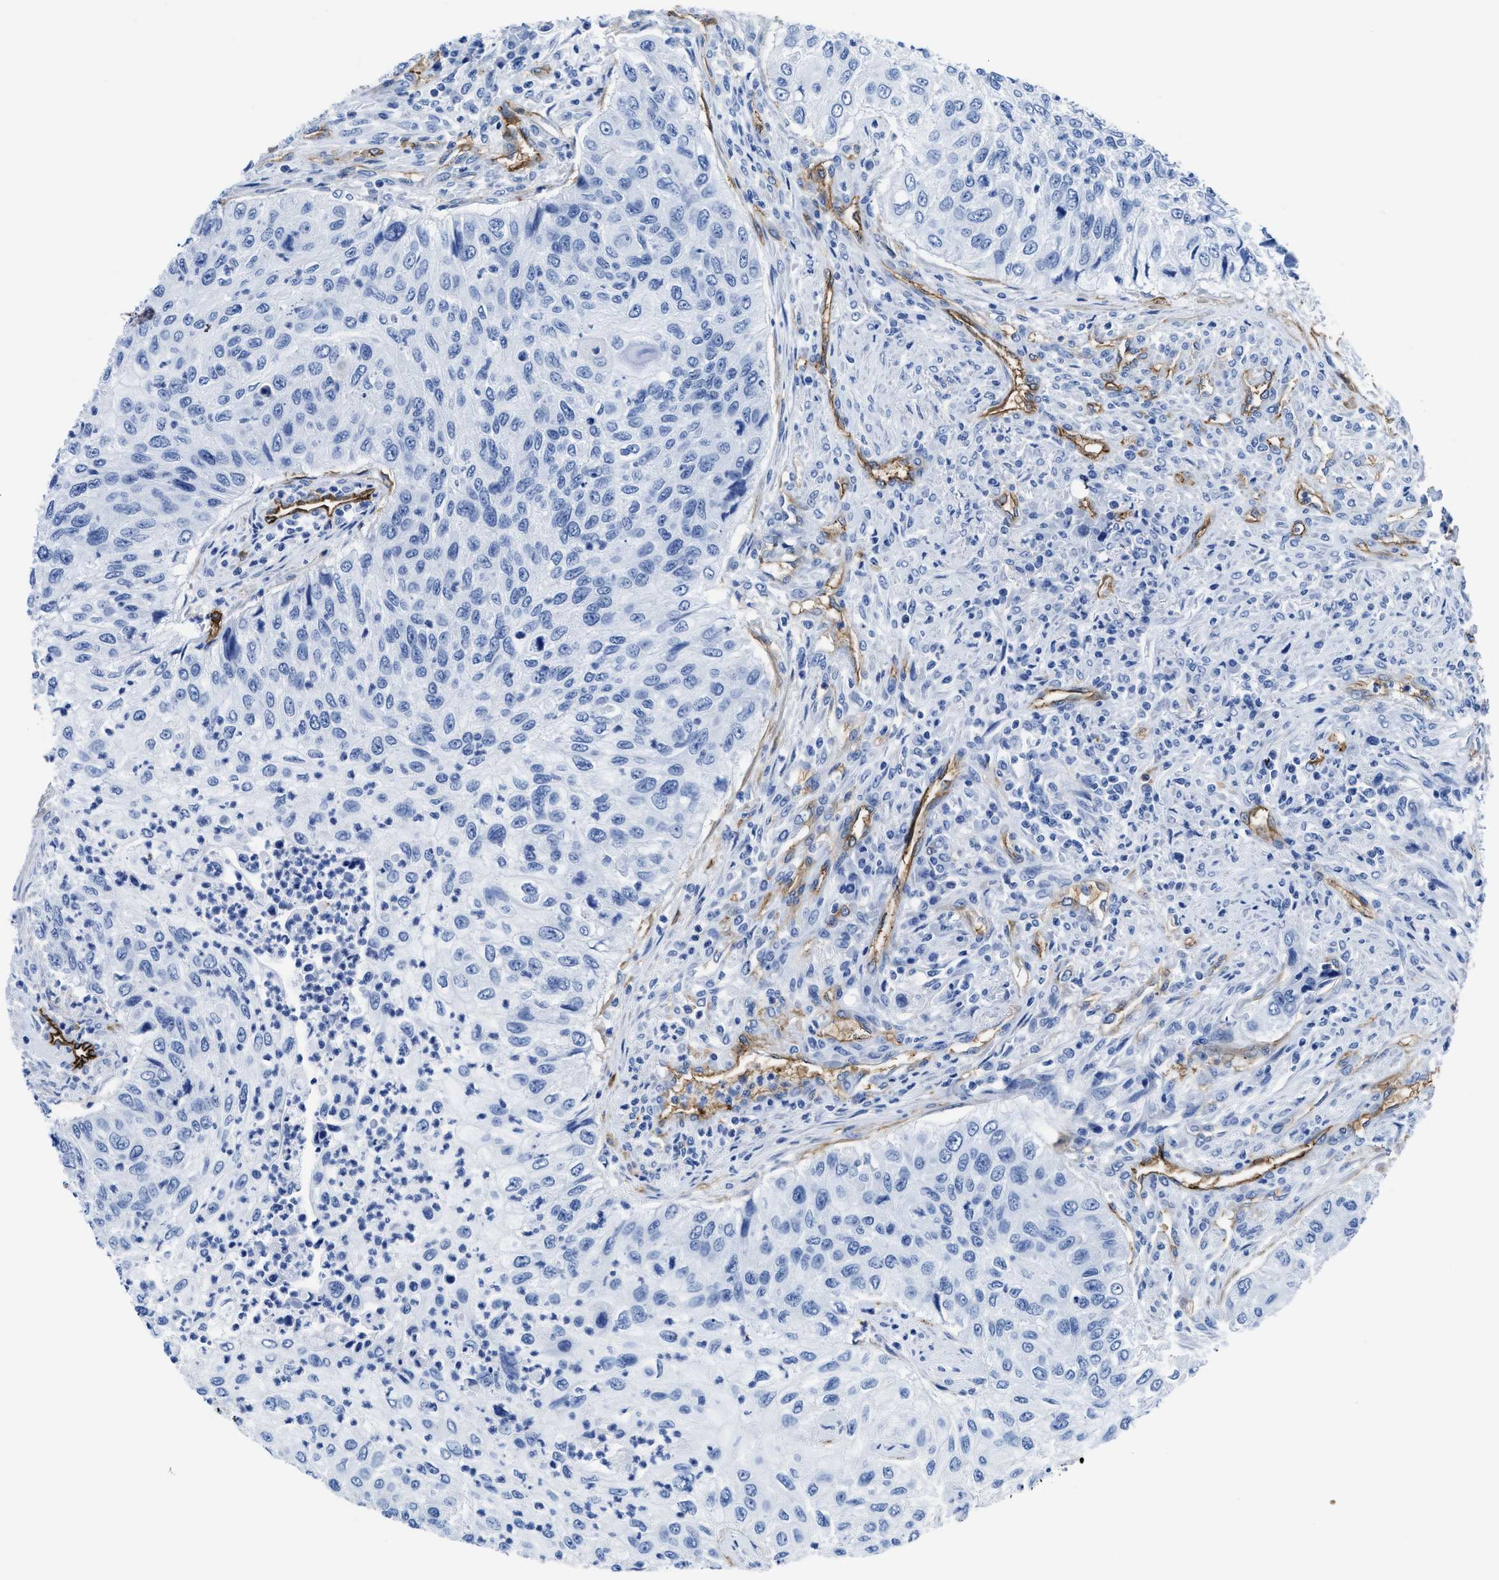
{"staining": {"intensity": "negative", "quantity": "none", "location": "none"}, "tissue": "urothelial cancer", "cell_type": "Tumor cells", "image_type": "cancer", "snomed": [{"axis": "morphology", "description": "Urothelial carcinoma, High grade"}, {"axis": "topography", "description": "Urinary bladder"}], "caption": "The immunohistochemistry (IHC) photomicrograph has no significant positivity in tumor cells of high-grade urothelial carcinoma tissue.", "gene": "AQP1", "patient": {"sex": "female", "age": 60}}